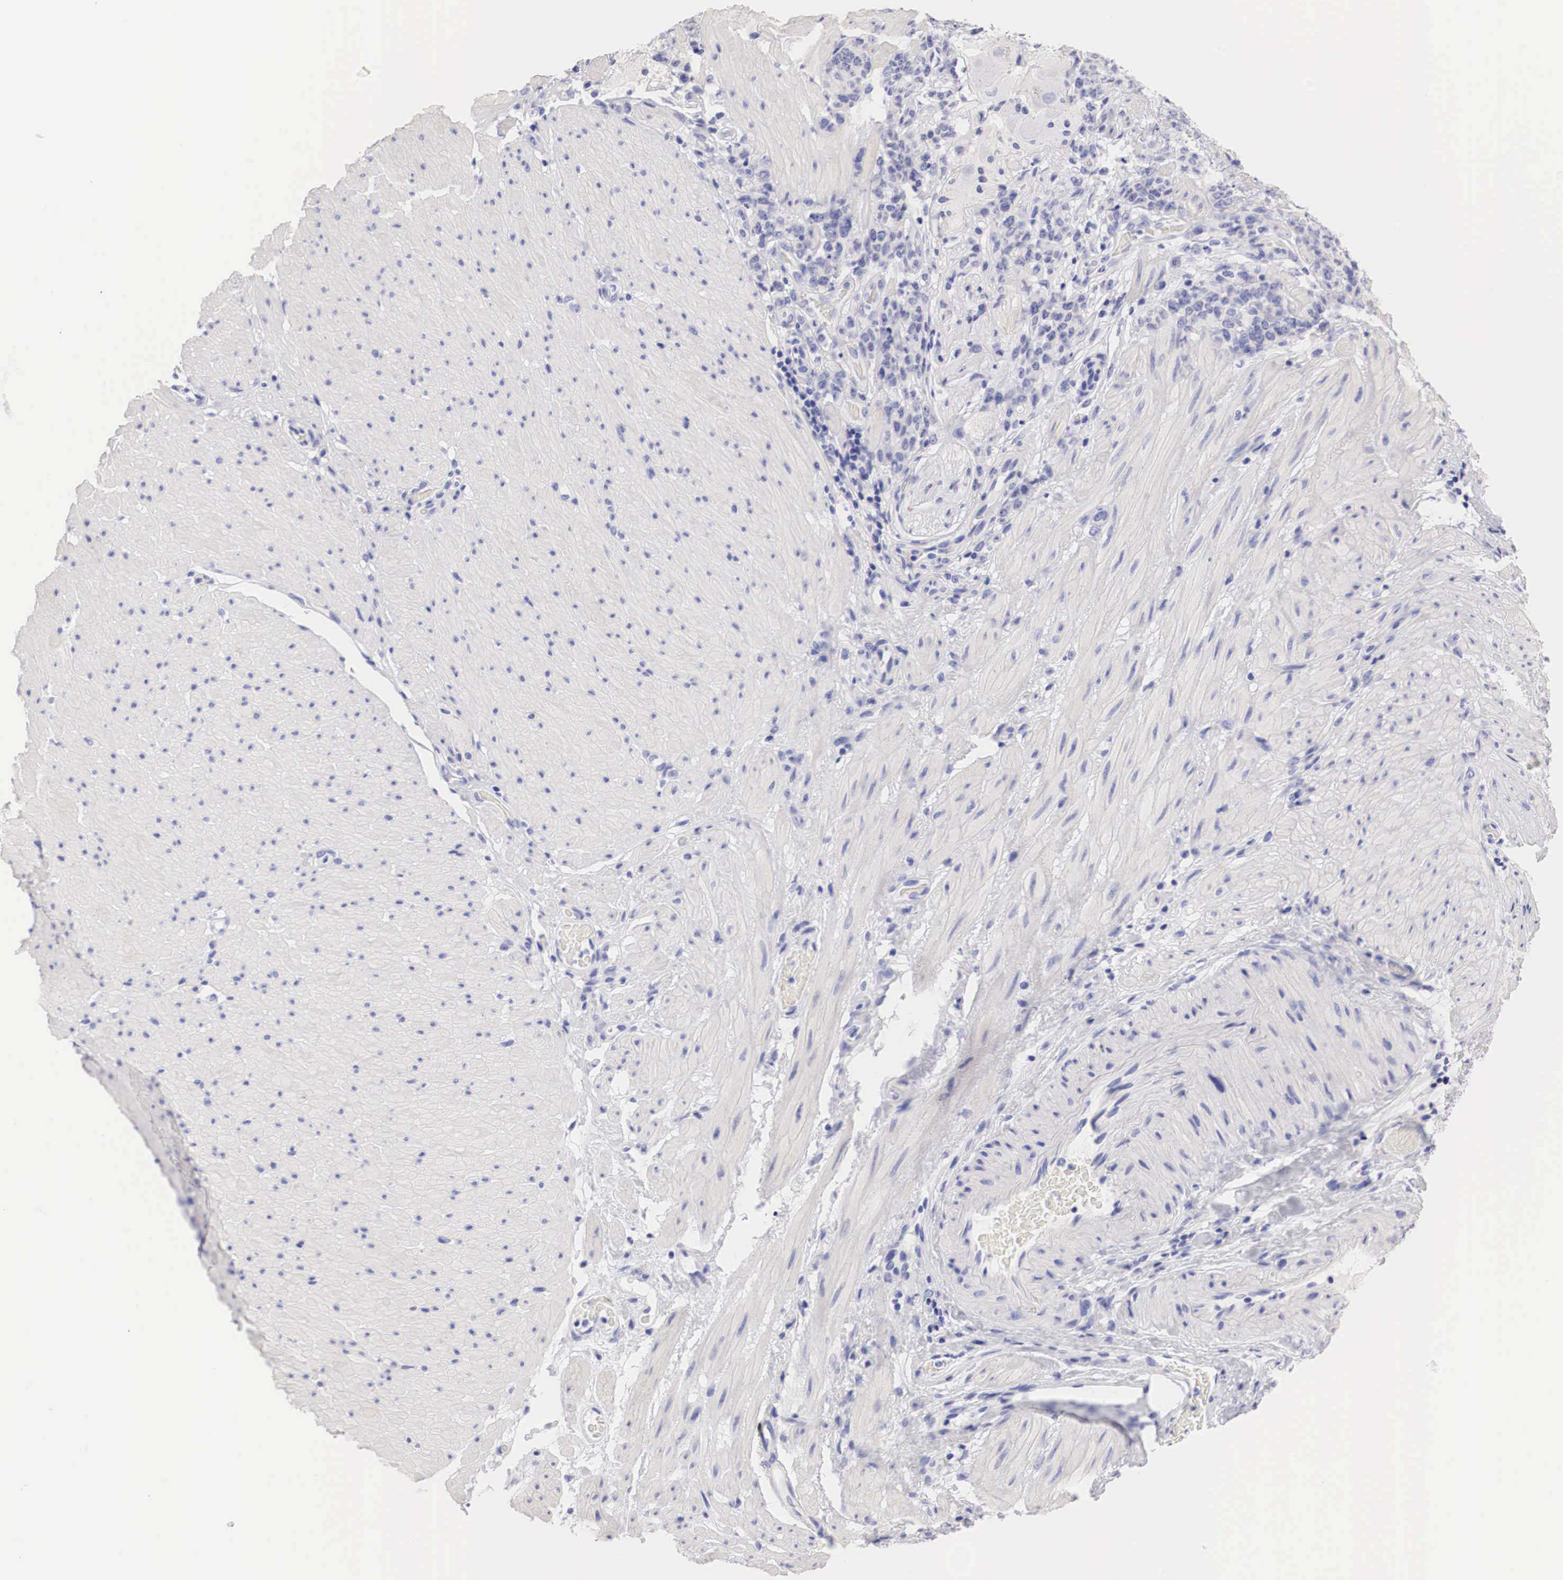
{"staining": {"intensity": "negative", "quantity": "none", "location": "none"}, "tissue": "stomach cancer", "cell_type": "Tumor cells", "image_type": "cancer", "snomed": [{"axis": "morphology", "description": "Adenocarcinoma, NOS"}, {"axis": "topography", "description": "Stomach, lower"}], "caption": "This is an immunohistochemistry (IHC) photomicrograph of human stomach cancer (adenocarcinoma). There is no staining in tumor cells.", "gene": "ERBB2", "patient": {"sex": "male", "age": 88}}